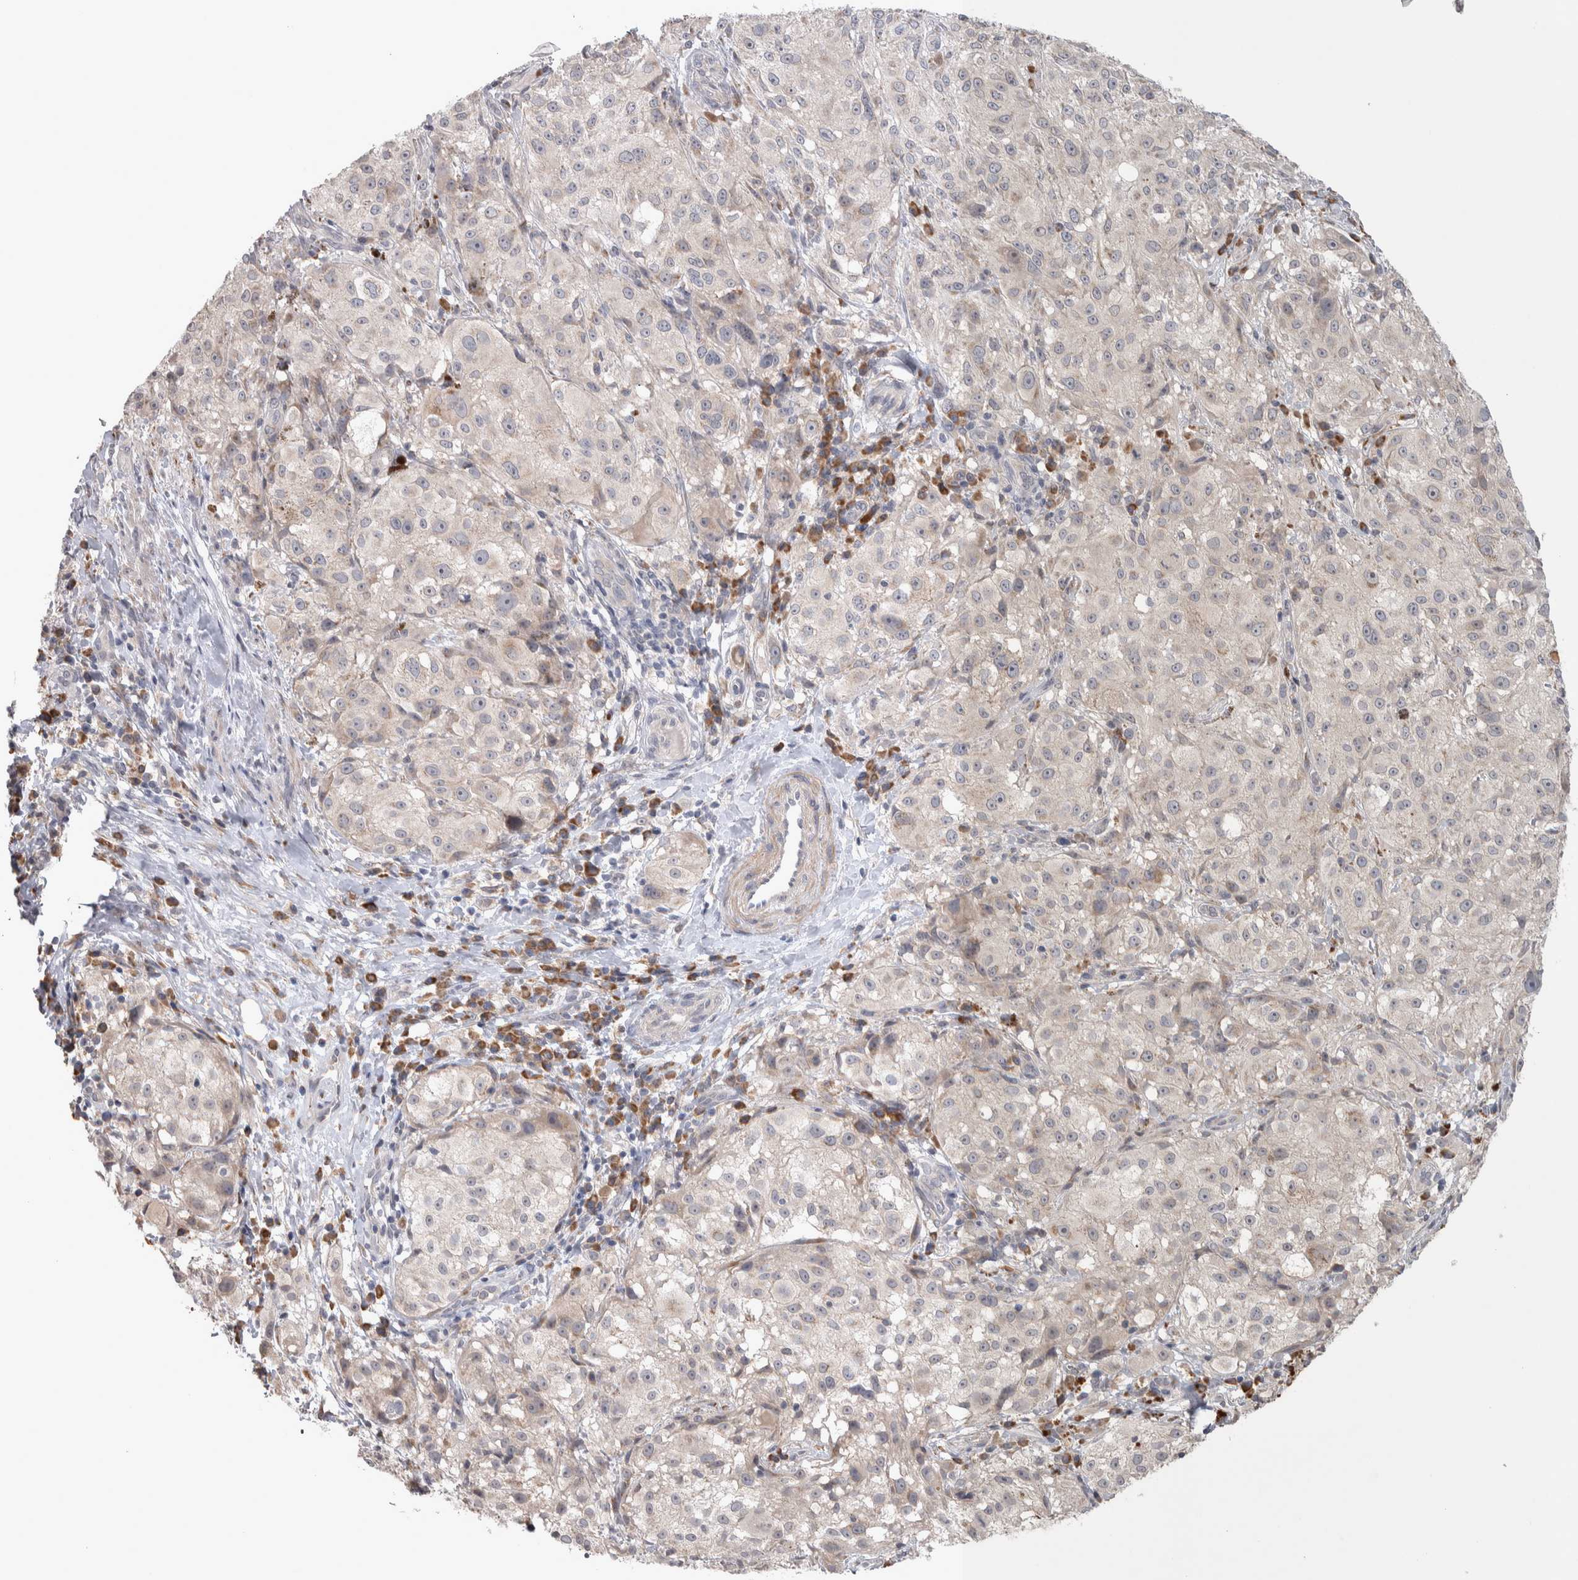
{"staining": {"intensity": "negative", "quantity": "none", "location": "none"}, "tissue": "melanoma", "cell_type": "Tumor cells", "image_type": "cancer", "snomed": [{"axis": "morphology", "description": "Malignant melanoma, NOS"}, {"axis": "topography", "description": "Skin"}], "caption": "Tumor cells show no significant staining in malignant melanoma.", "gene": "CUL2", "patient": {"sex": "female", "age": 55}}